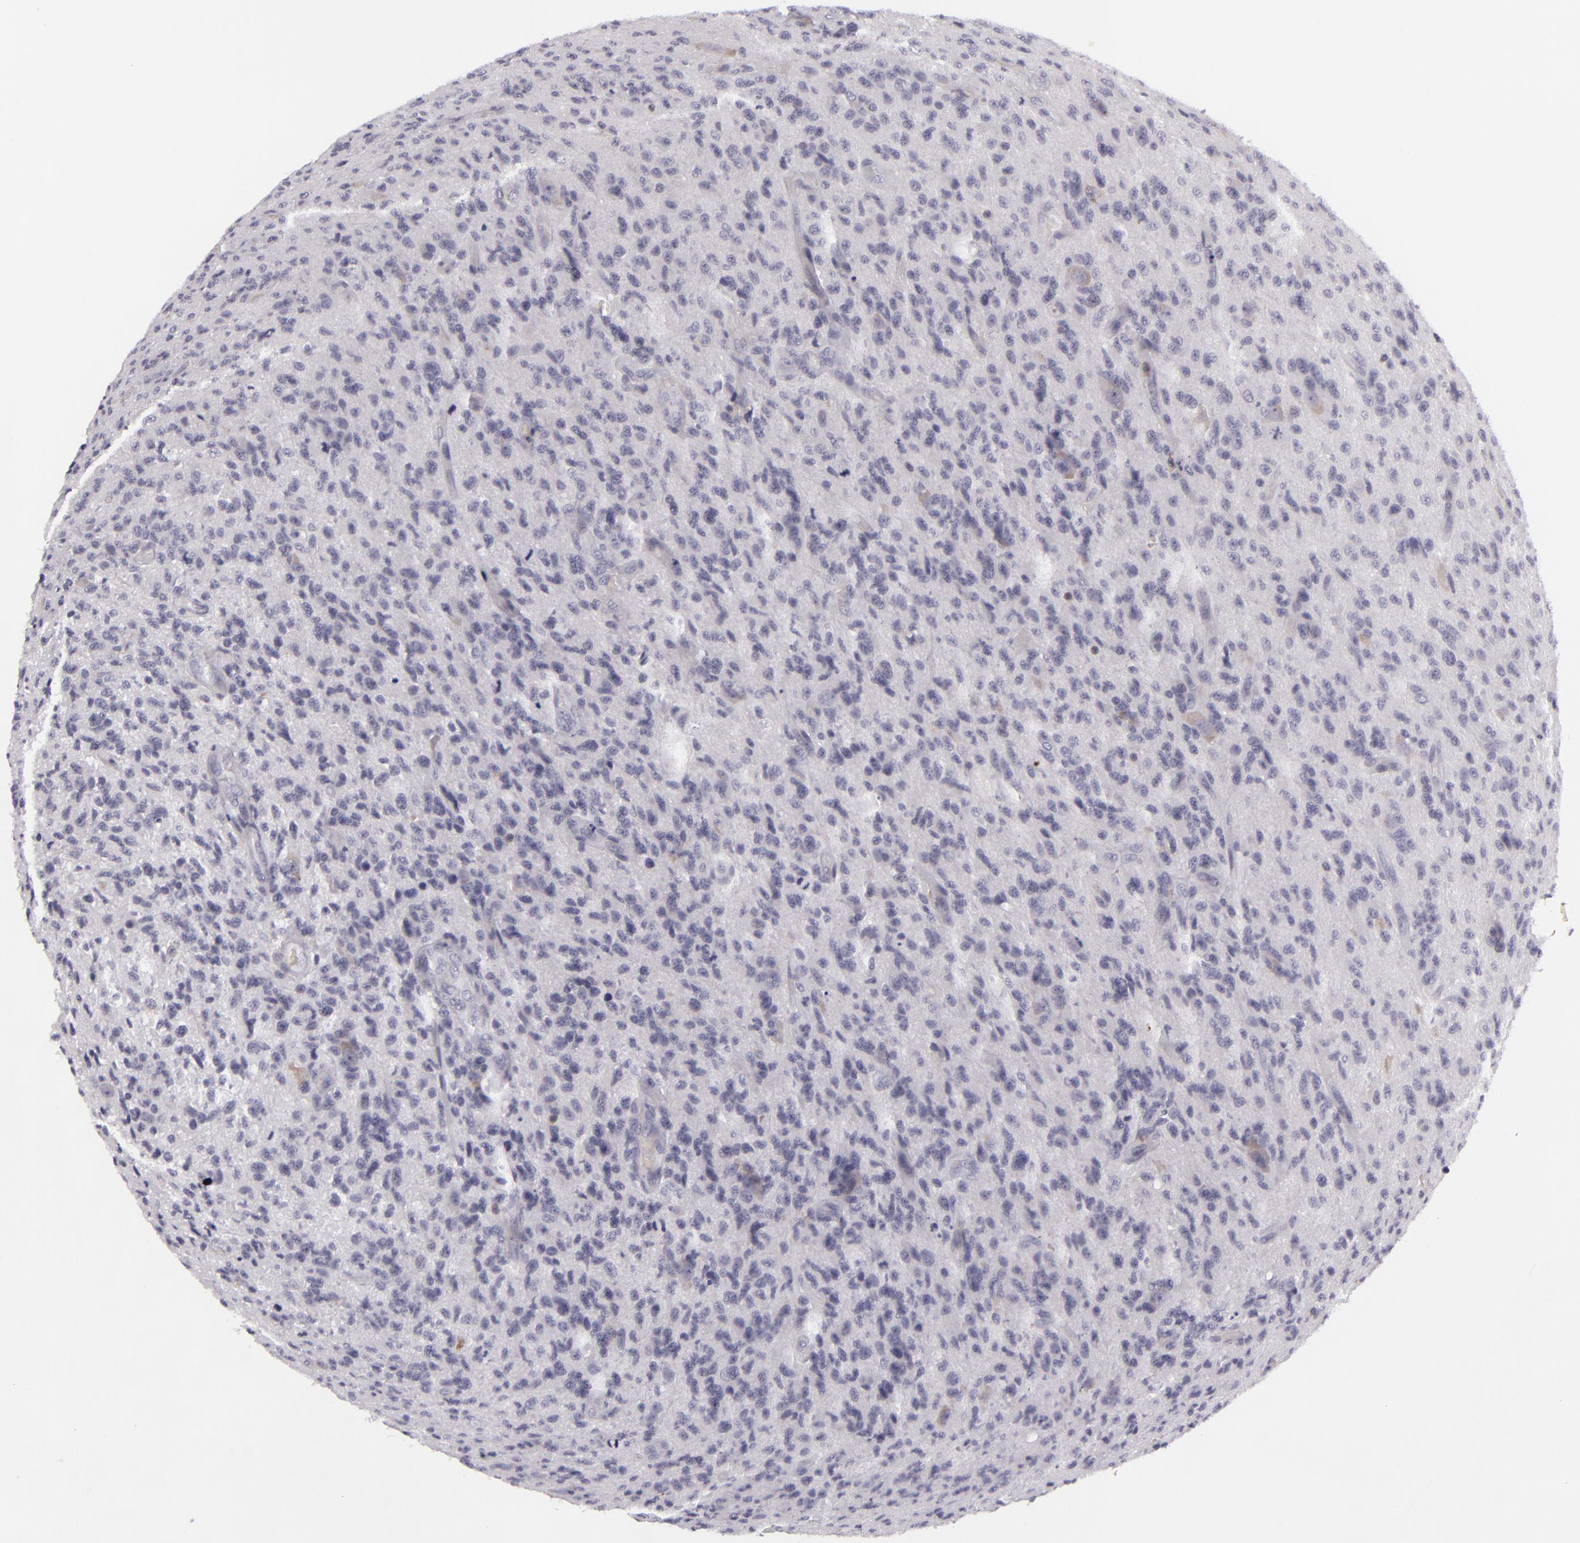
{"staining": {"intensity": "negative", "quantity": "none", "location": "none"}, "tissue": "glioma", "cell_type": "Tumor cells", "image_type": "cancer", "snomed": [{"axis": "morphology", "description": "Glioma, malignant, High grade"}, {"axis": "topography", "description": "Brain"}], "caption": "Micrograph shows no protein staining in tumor cells of high-grade glioma (malignant) tissue.", "gene": "KCNAB2", "patient": {"sex": "male", "age": 36}}